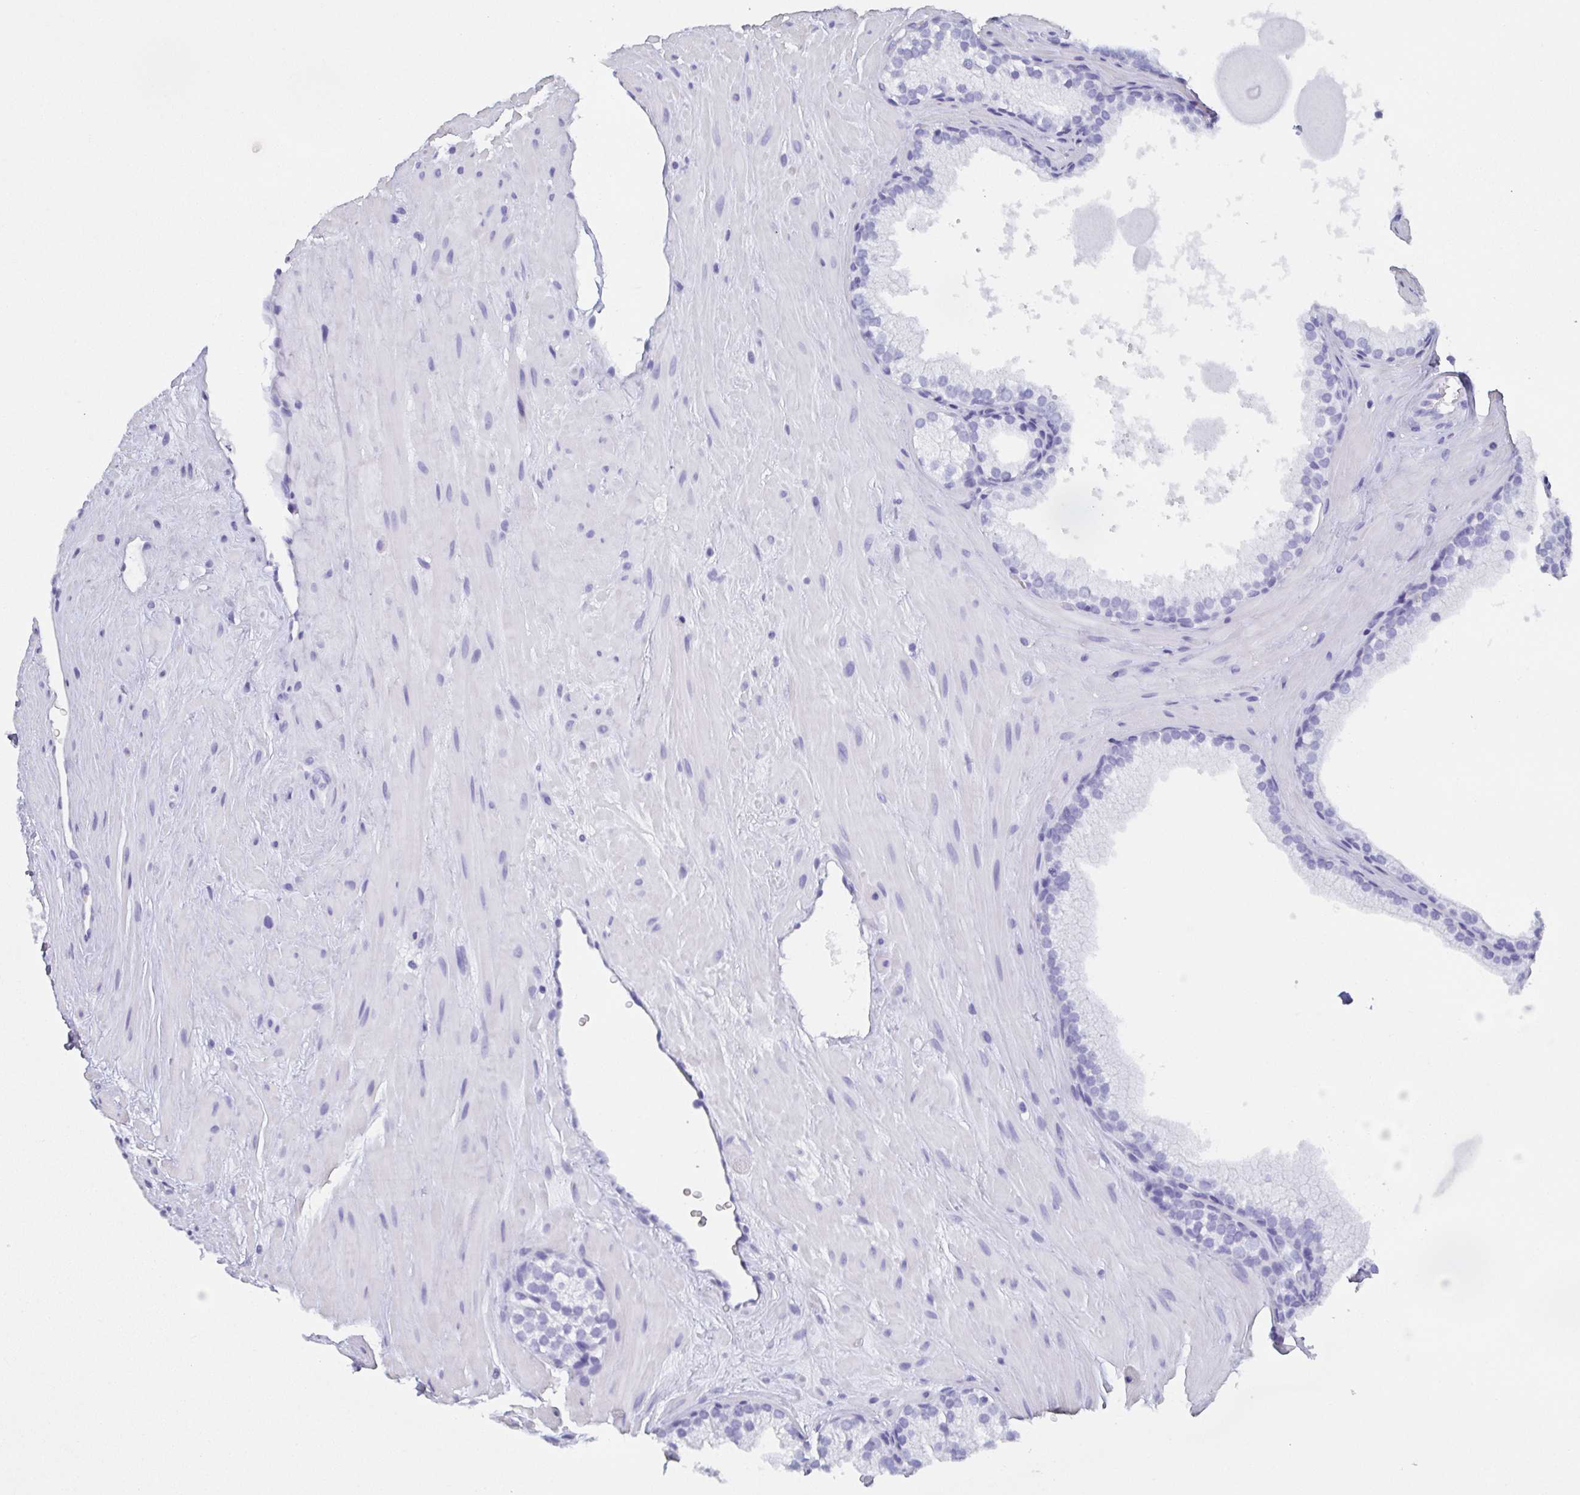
{"staining": {"intensity": "negative", "quantity": "none", "location": "none"}, "tissue": "prostate", "cell_type": "Glandular cells", "image_type": "normal", "snomed": [{"axis": "morphology", "description": "Normal tissue, NOS"}, {"axis": "topography", "description": "Prostate"}, {"axis": "topography", "description": "Peripheral nerve tissue"}], "caption": "This image is of unremarkable prostate stained with immunohistochemistry to label a protein in brown with the nuclei are counter-stained blue. There is no expression in glandular cells.", "gene": "AGFG2", "patient": {"sex": "male", "age": 61}}